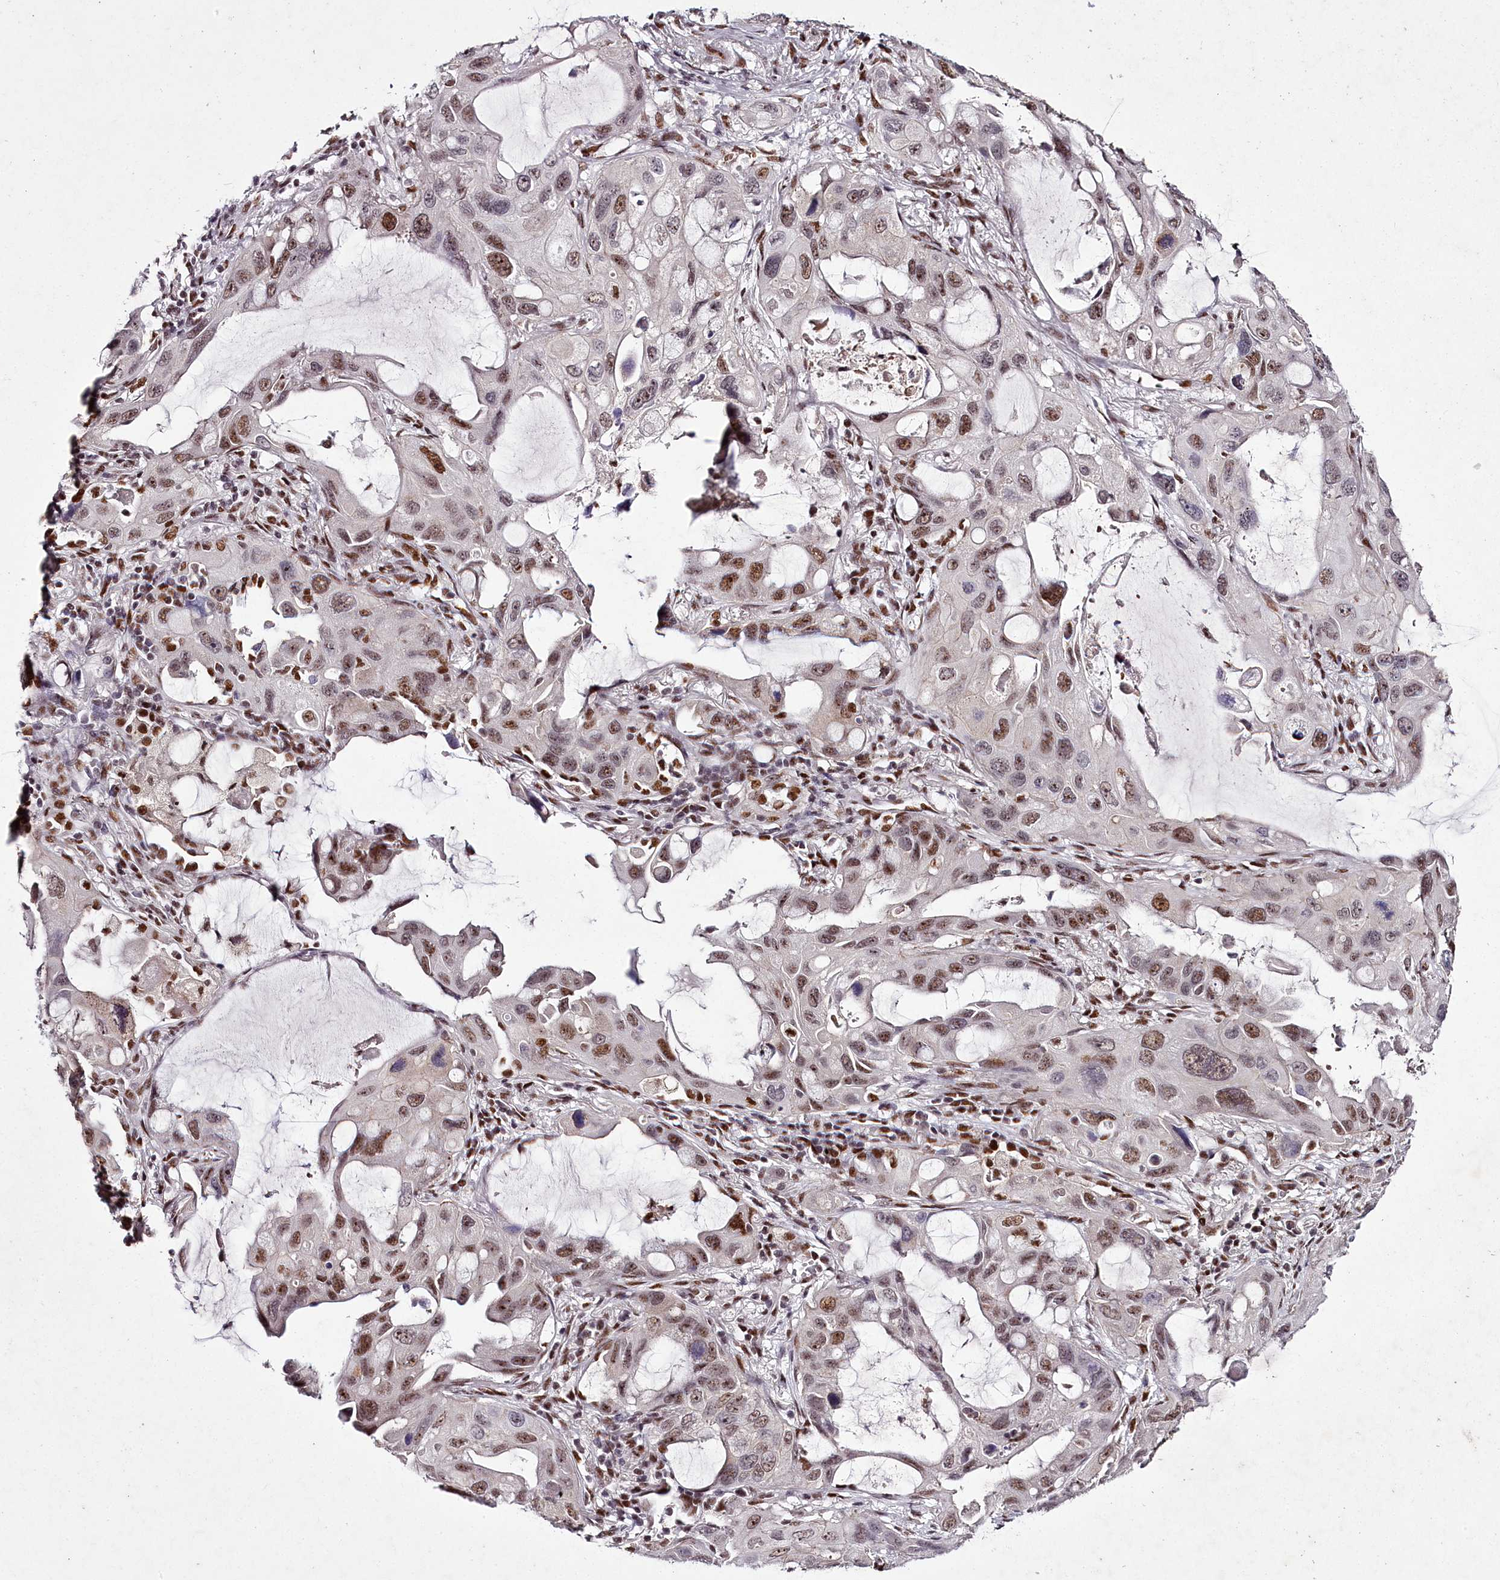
{"staining": {"intensity": "moderate", "quantity": "25%-75%", "location": "nuclear"}, "tissue": "lung cancer", "cell_type": "Tumor cells", "image_type": "cancer", "snomed": [{"axis": "morphology", "description": "Squamous cell carcinoma, NOS"}, {"axis": "topography", "description": "Lung"}], "caption": "Immunohistochemical staining of human lung cancer (squamous cell carcinoma) reveals medium levels of moderate nuclear protein expression in approximately 25%-75% of tumor cells. Nuclei are stained in blue.", "gene": "PSPC1", "patient": {"sex": "female", "age": 73}}